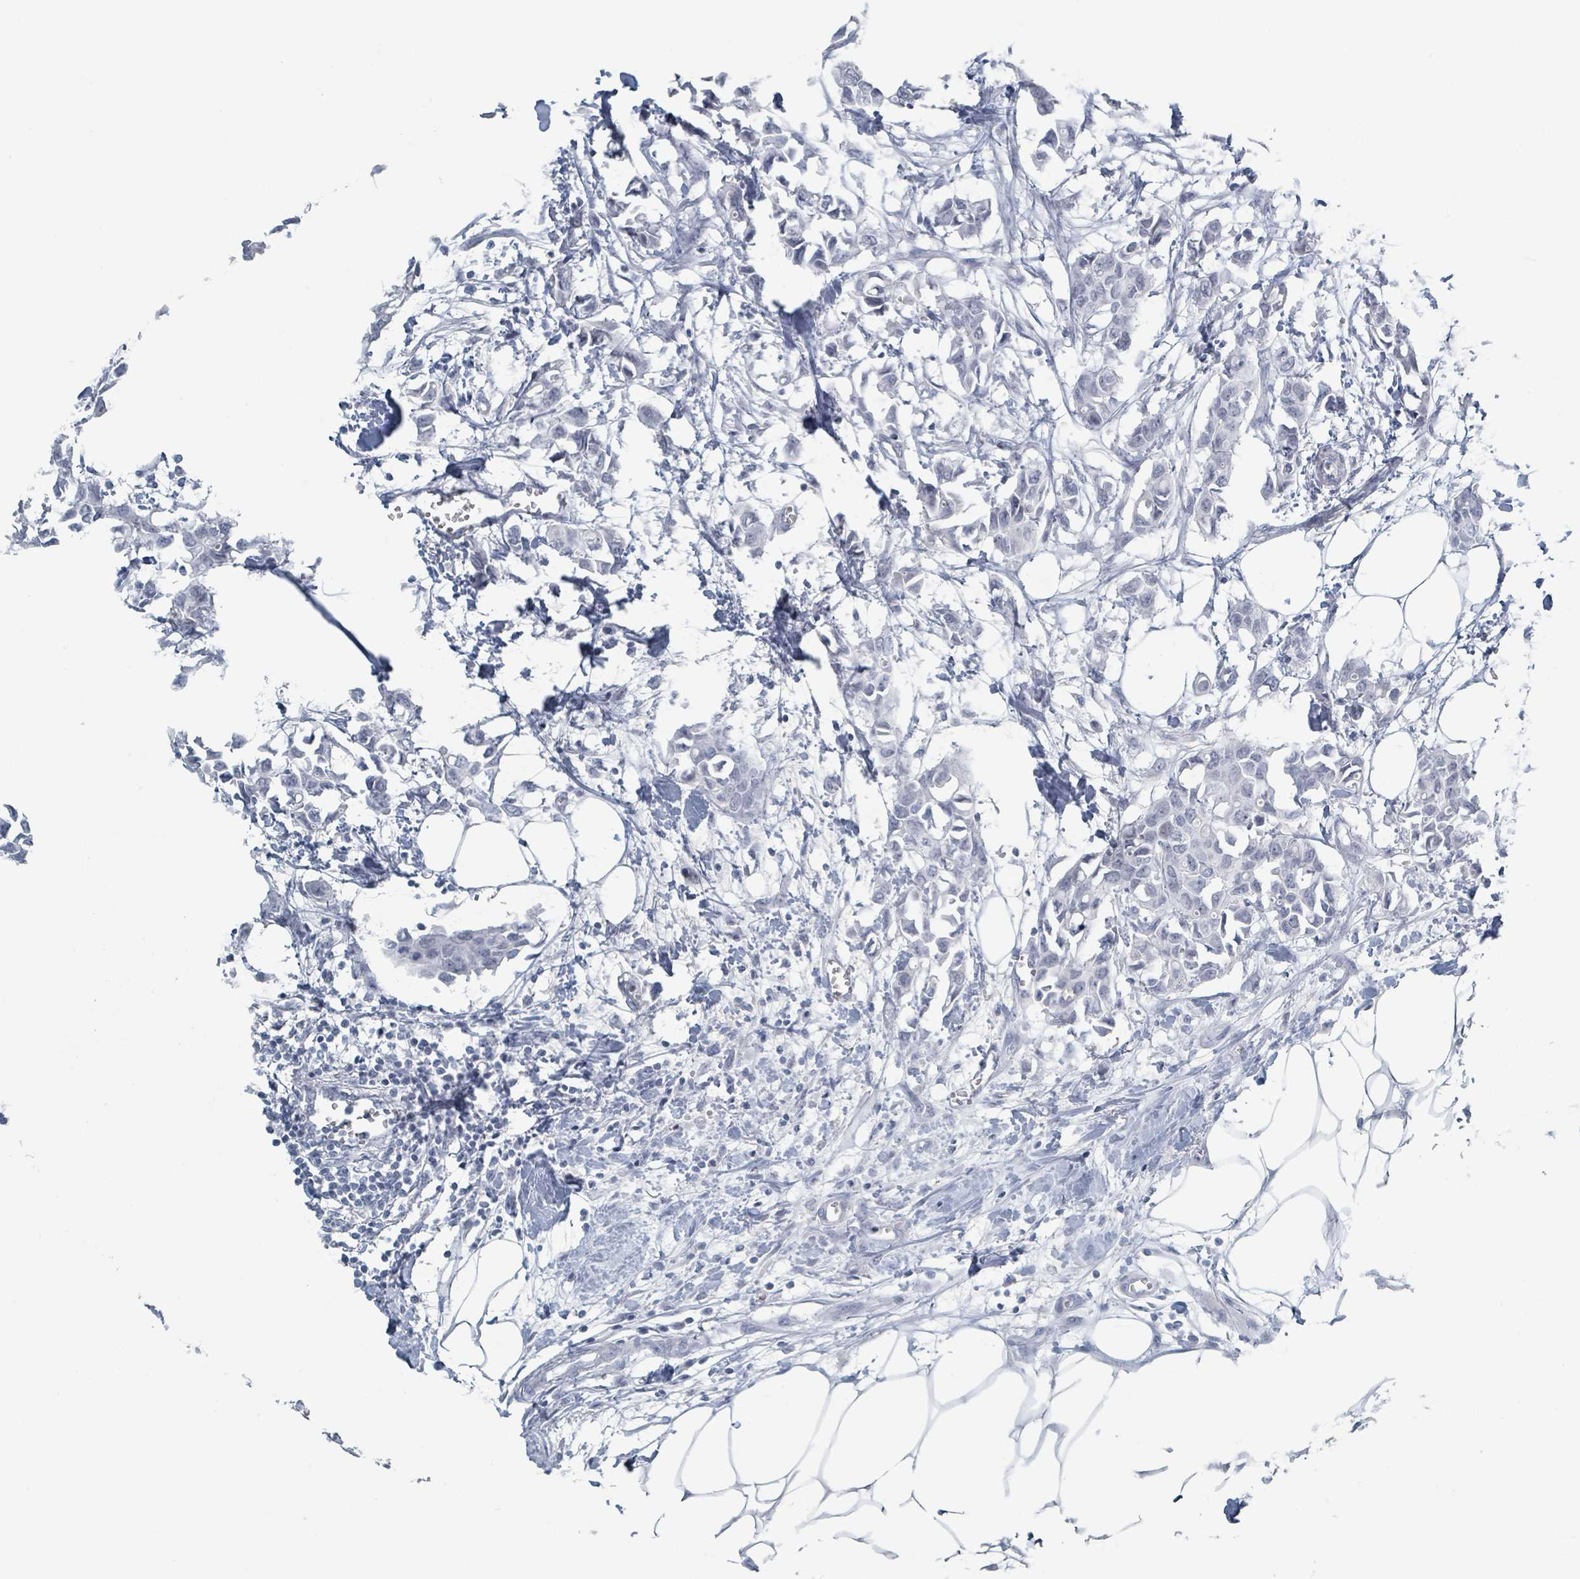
{"staining": {"intensity": "negative", "quantity": "none", "location": "none"}, "tissue": "breast cancer", "cell_type": "Tumor cells", "image_type": "cancer", "snomed": [{"axis": "morphology", "description": "Duct carcinoma"}, {"axis": "topography", "description": "Breast"}], "caption": "Human breast invasive ductal carcinoma stained for a protein using immunohistochemistry (IHC) demonstrates no expression in tumor cells.", "gene": "GPR15LG", "patient": {"sex": "female", "age": 41}}